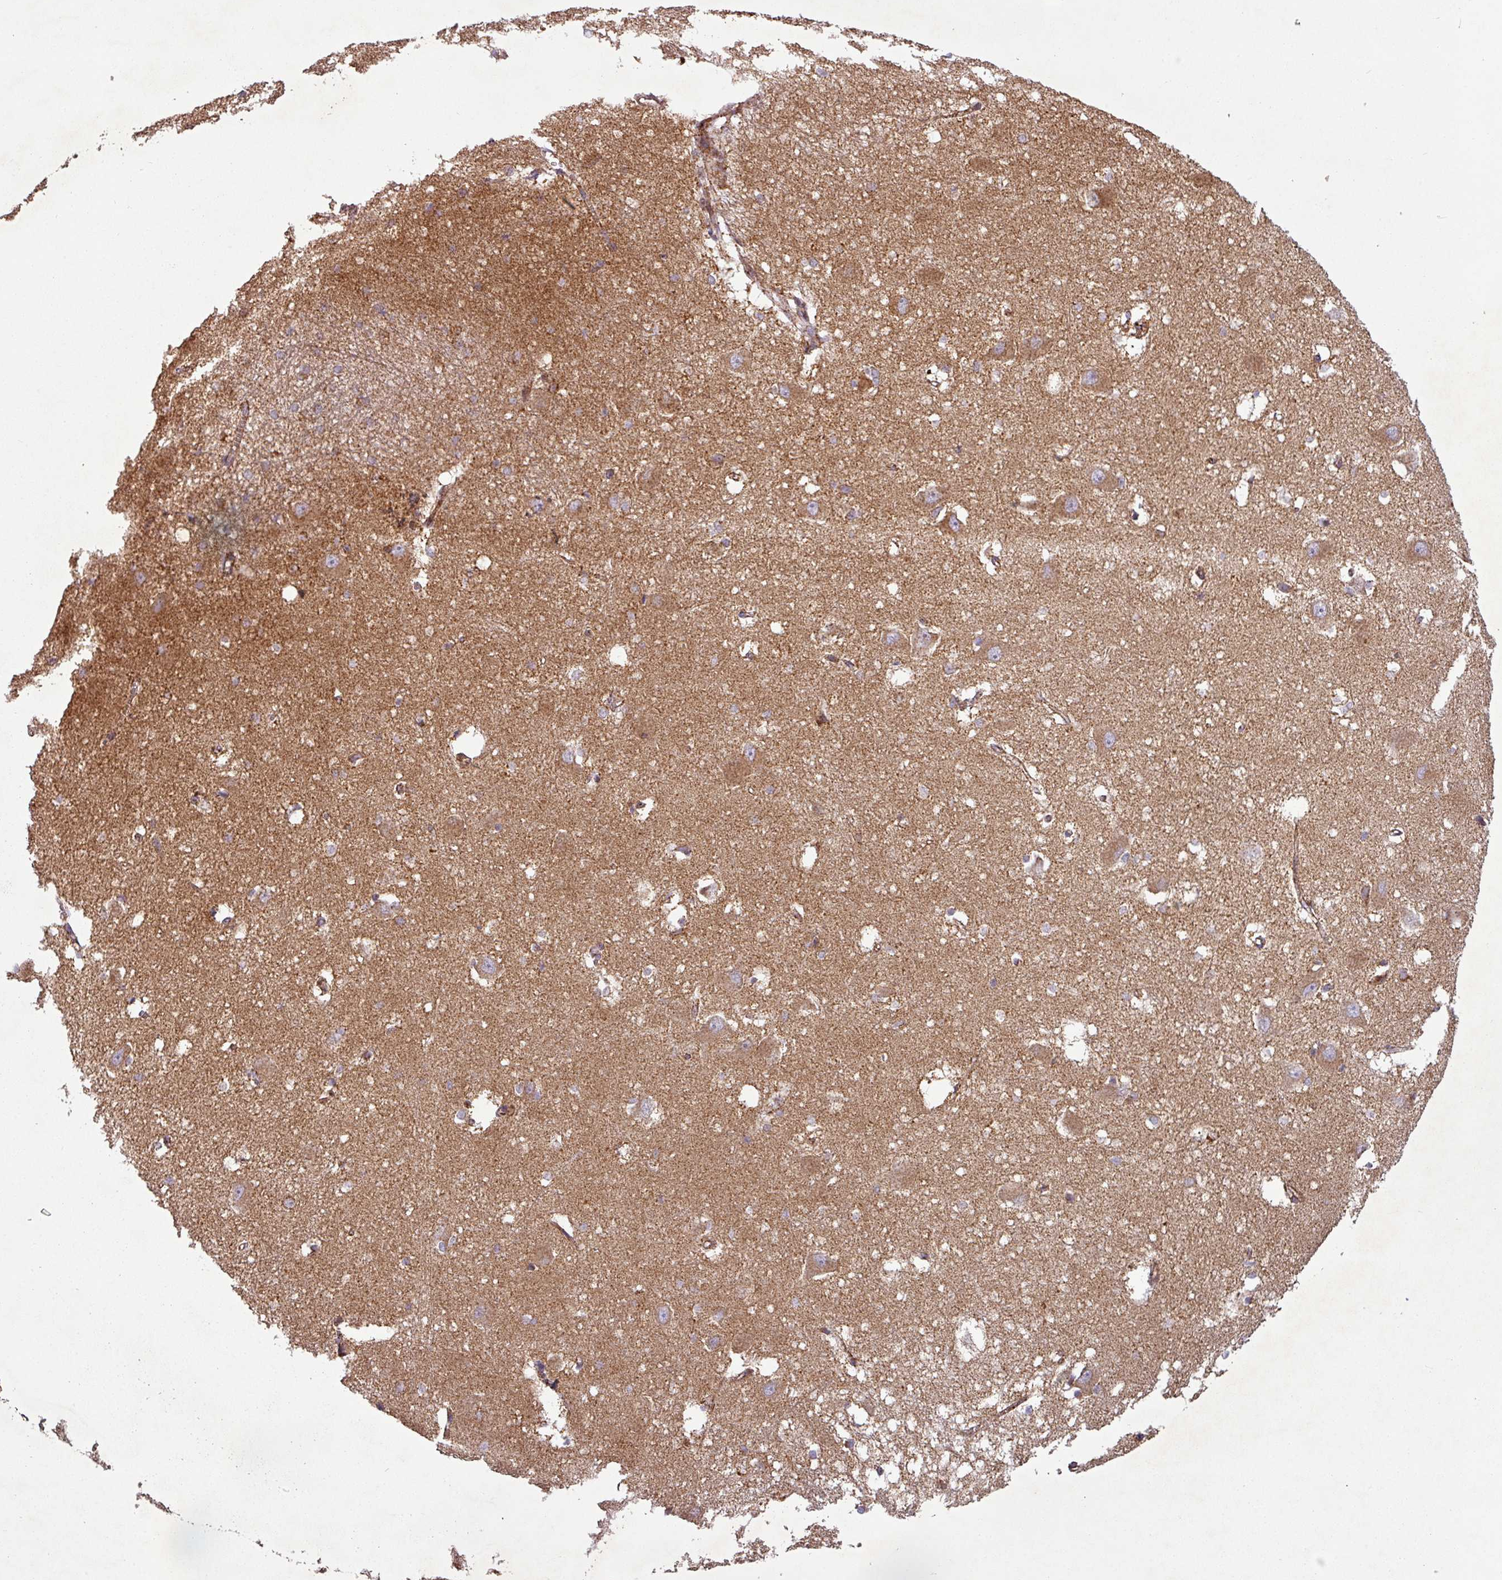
{"staining": {"intensity": "weak", "quantity": "<25%", "location": "cytoplasmic/membranous"}, "tissue": "caudate", "cell_type": "Glial cells", "image_type": "normal", "snomed": [{"axis": "morphology", "description": "Normal tissue, NOS"}, {"axis": "topography", "description": "Lateral ventricle wall"}], "caption": "Immunohistochemistry (IHC) image of normal caudate: human caudate stained with DAB exhibits no significant protein staining in glial cells. Nuclei are stained in blue.", "gene": "GPD2", "patient": {"sex": "male", "age": 37}}